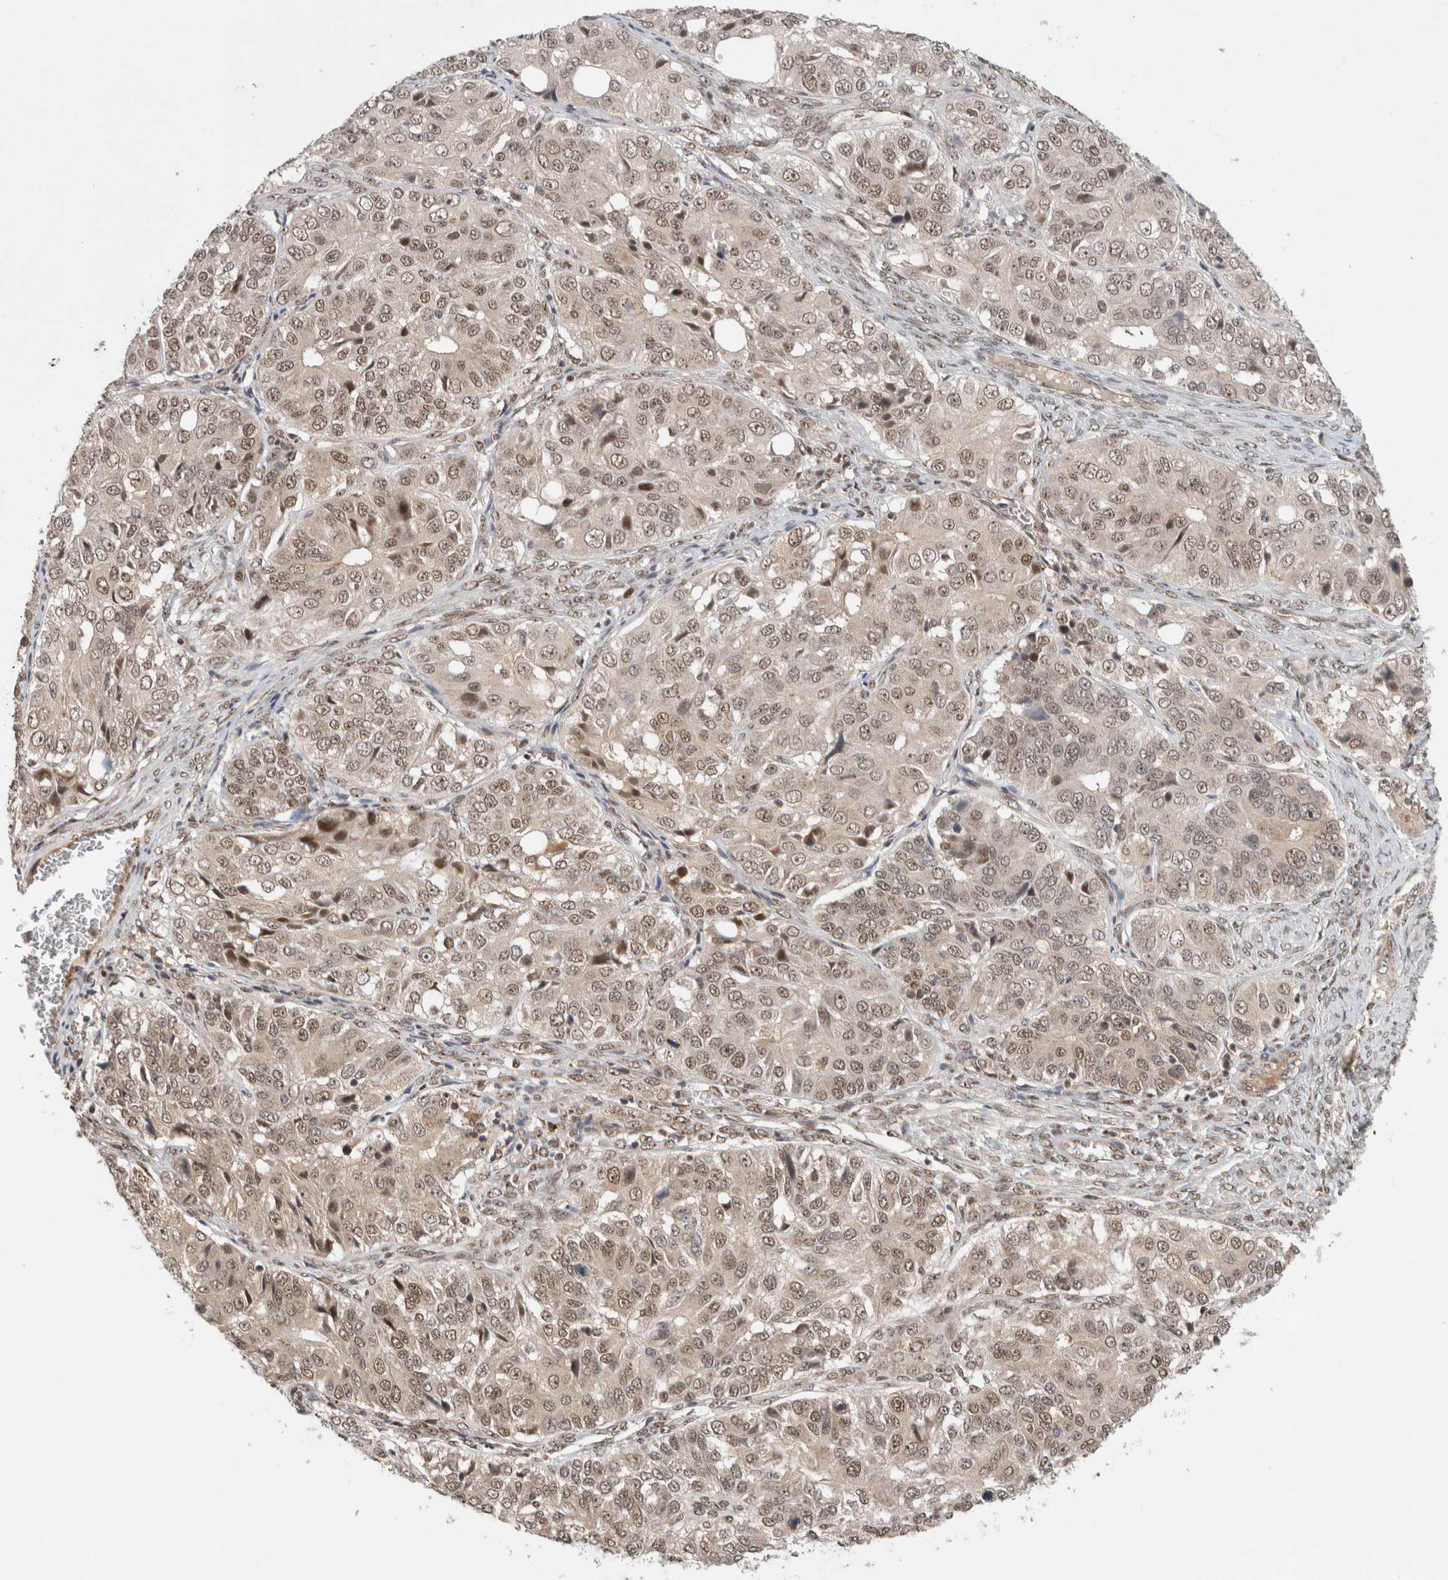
{"staining": {"intensity": "weak", "quantity": ">75%", "location": "nuclear"}, "tissue": "ovarian cancer", "cell_type": "Tumor cells", "image_type": "cancer", "snomed": [{"axis": "morphology", "description": "Carcinoma, endometroid"}, {"axis": "topography", "description": "Ovary"}], "caption": "Brown immunohistochemical staining in ovarian endometroid carcinoma reveals weak nuclear staining in about >75% of tumor cells. (Stains: DAB in brown, nuclei in blue, Microscopy: brightfield microscopy at high magnification).", "gene": "MPHOSPH6", "patient": {"sex": "female", "age": 51}}